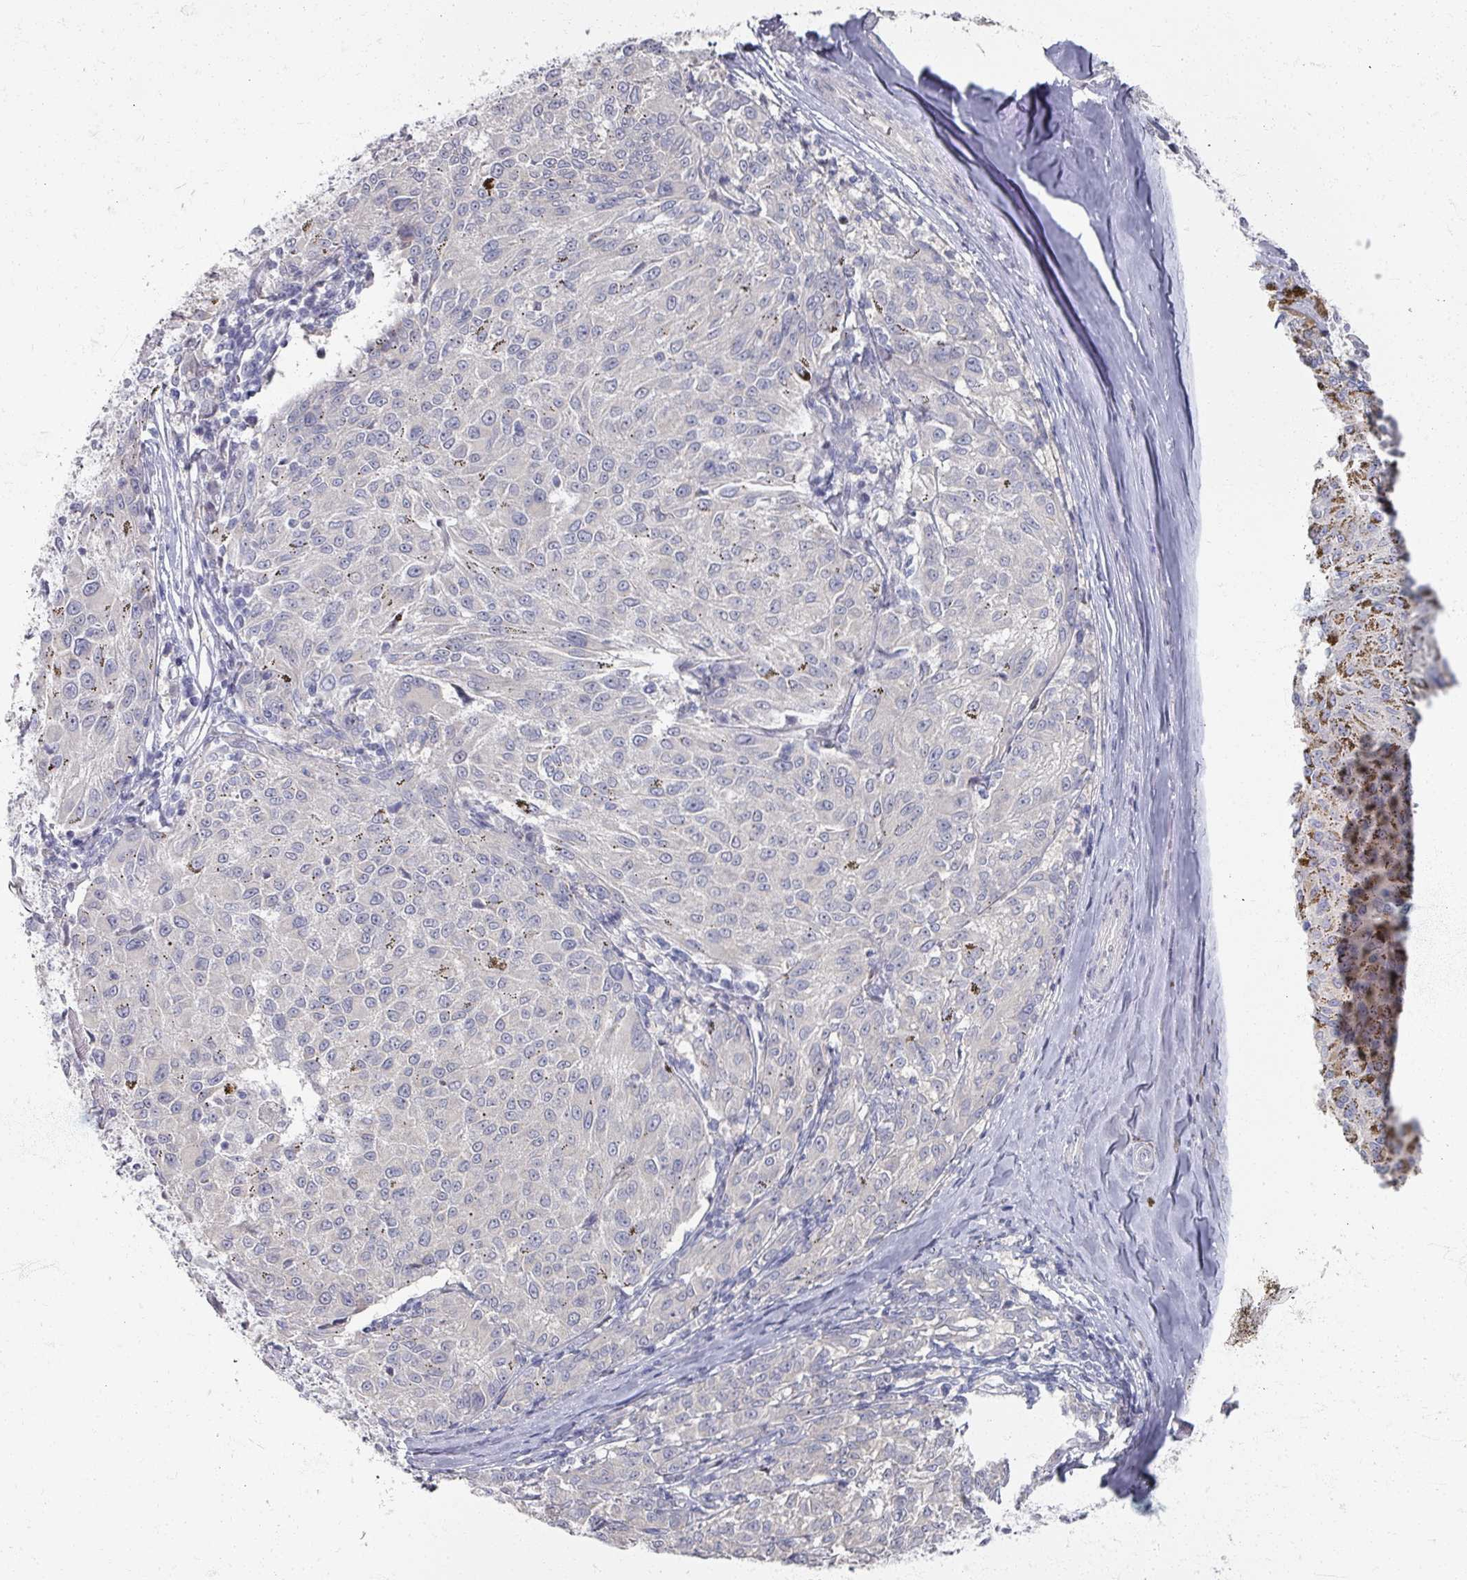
{"staining": {"intensity": "negative", "quantity": "none", "location": "none"}, "tissue": "melanoma", "cell_type": "Tumor cells", "image_type": "cancer", "snomed": [{"axis": "morphology", "description": "Malignant melanoma, NOS"}, {"axis": "topography", "description": "Skin"}], "caption": "Micrograph shows no protein expression in tumor cells of malignant melanoma tissue.", "gene": "TTYH3", "patient": {"sex": "female", "age": 72}}